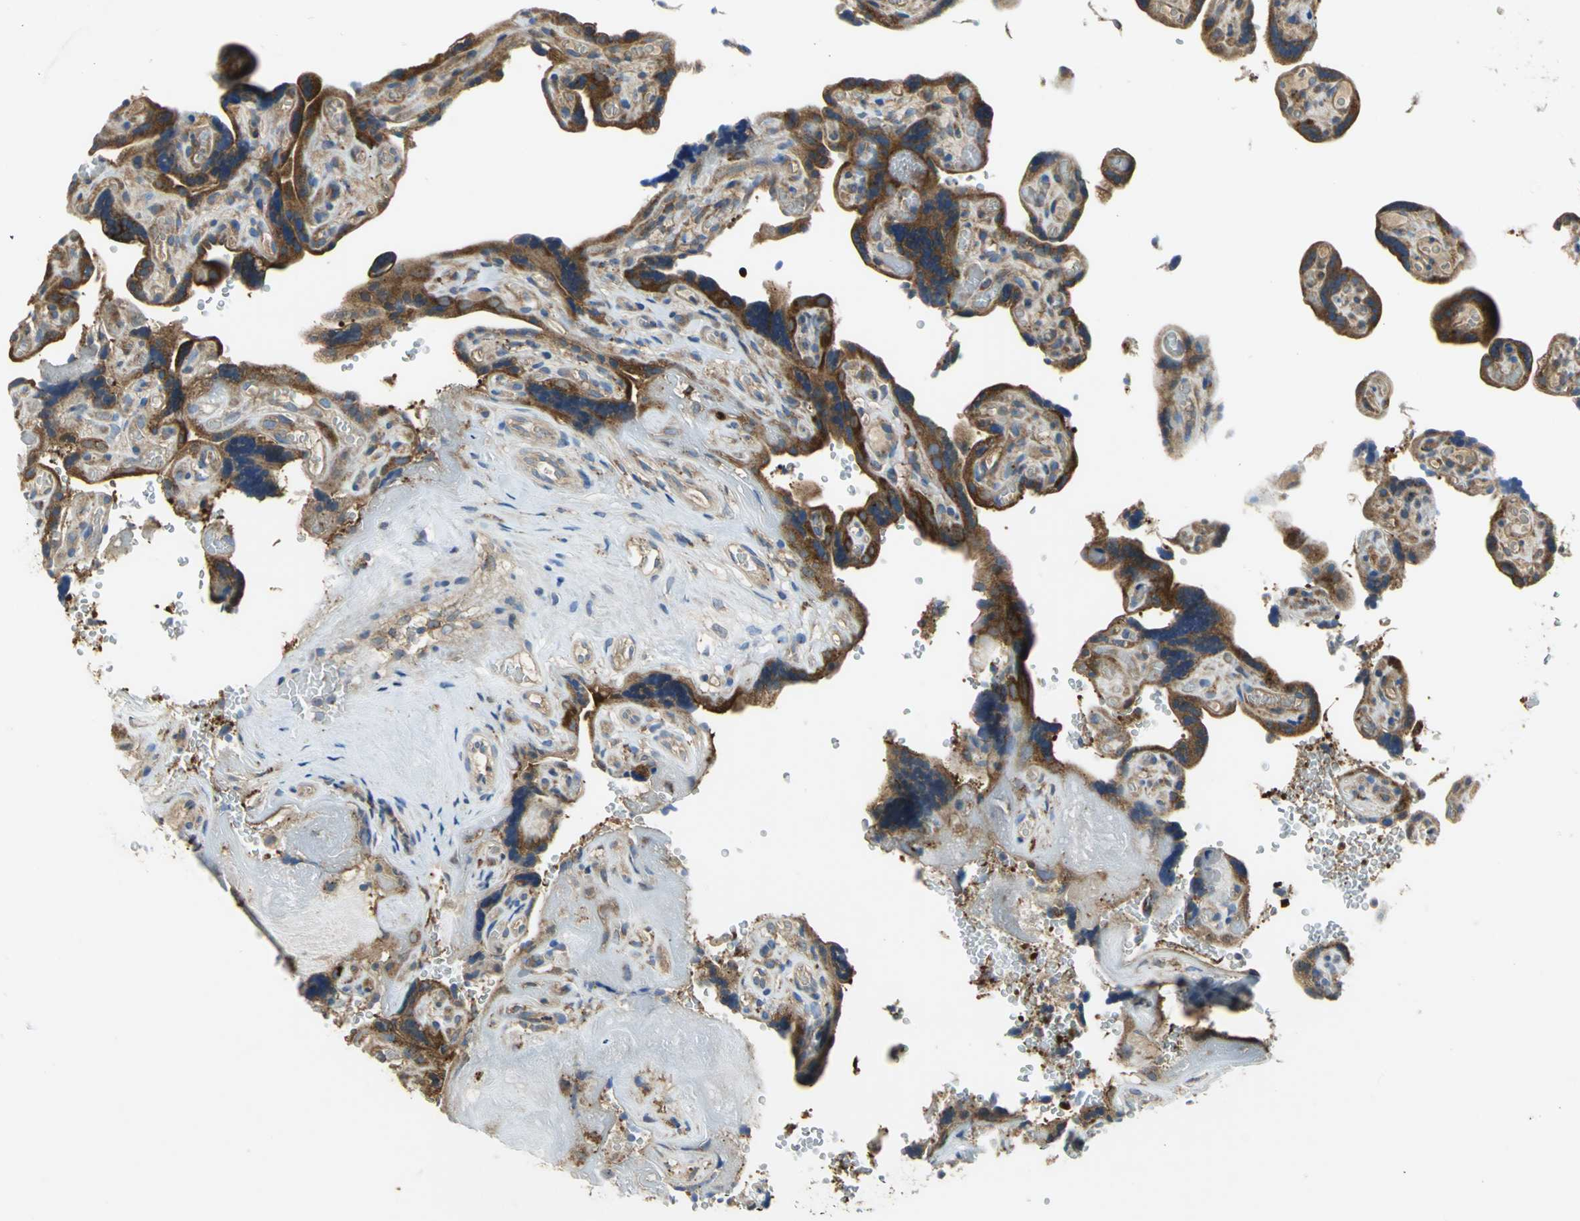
{"staining": {"intensity": "weak", "quantity": "25%-75%", "location": "cytoplasmic/membranous"}, "tissue": "placenta", "cell_type": "Decidual cells", "image_type": "normal", "snomed": [{"axis": "morphology", "description": "Normal tissue, NOS"}, {"axis": "topography", "description": "Placenta"}], "caption": "Unremarkable placenta displays weak cytoplasmic/membranous expression in approximately 25%-75% of decidual cells.", "gene": "DIAPH2", "patient": {"sex": "female", "age": 30}}